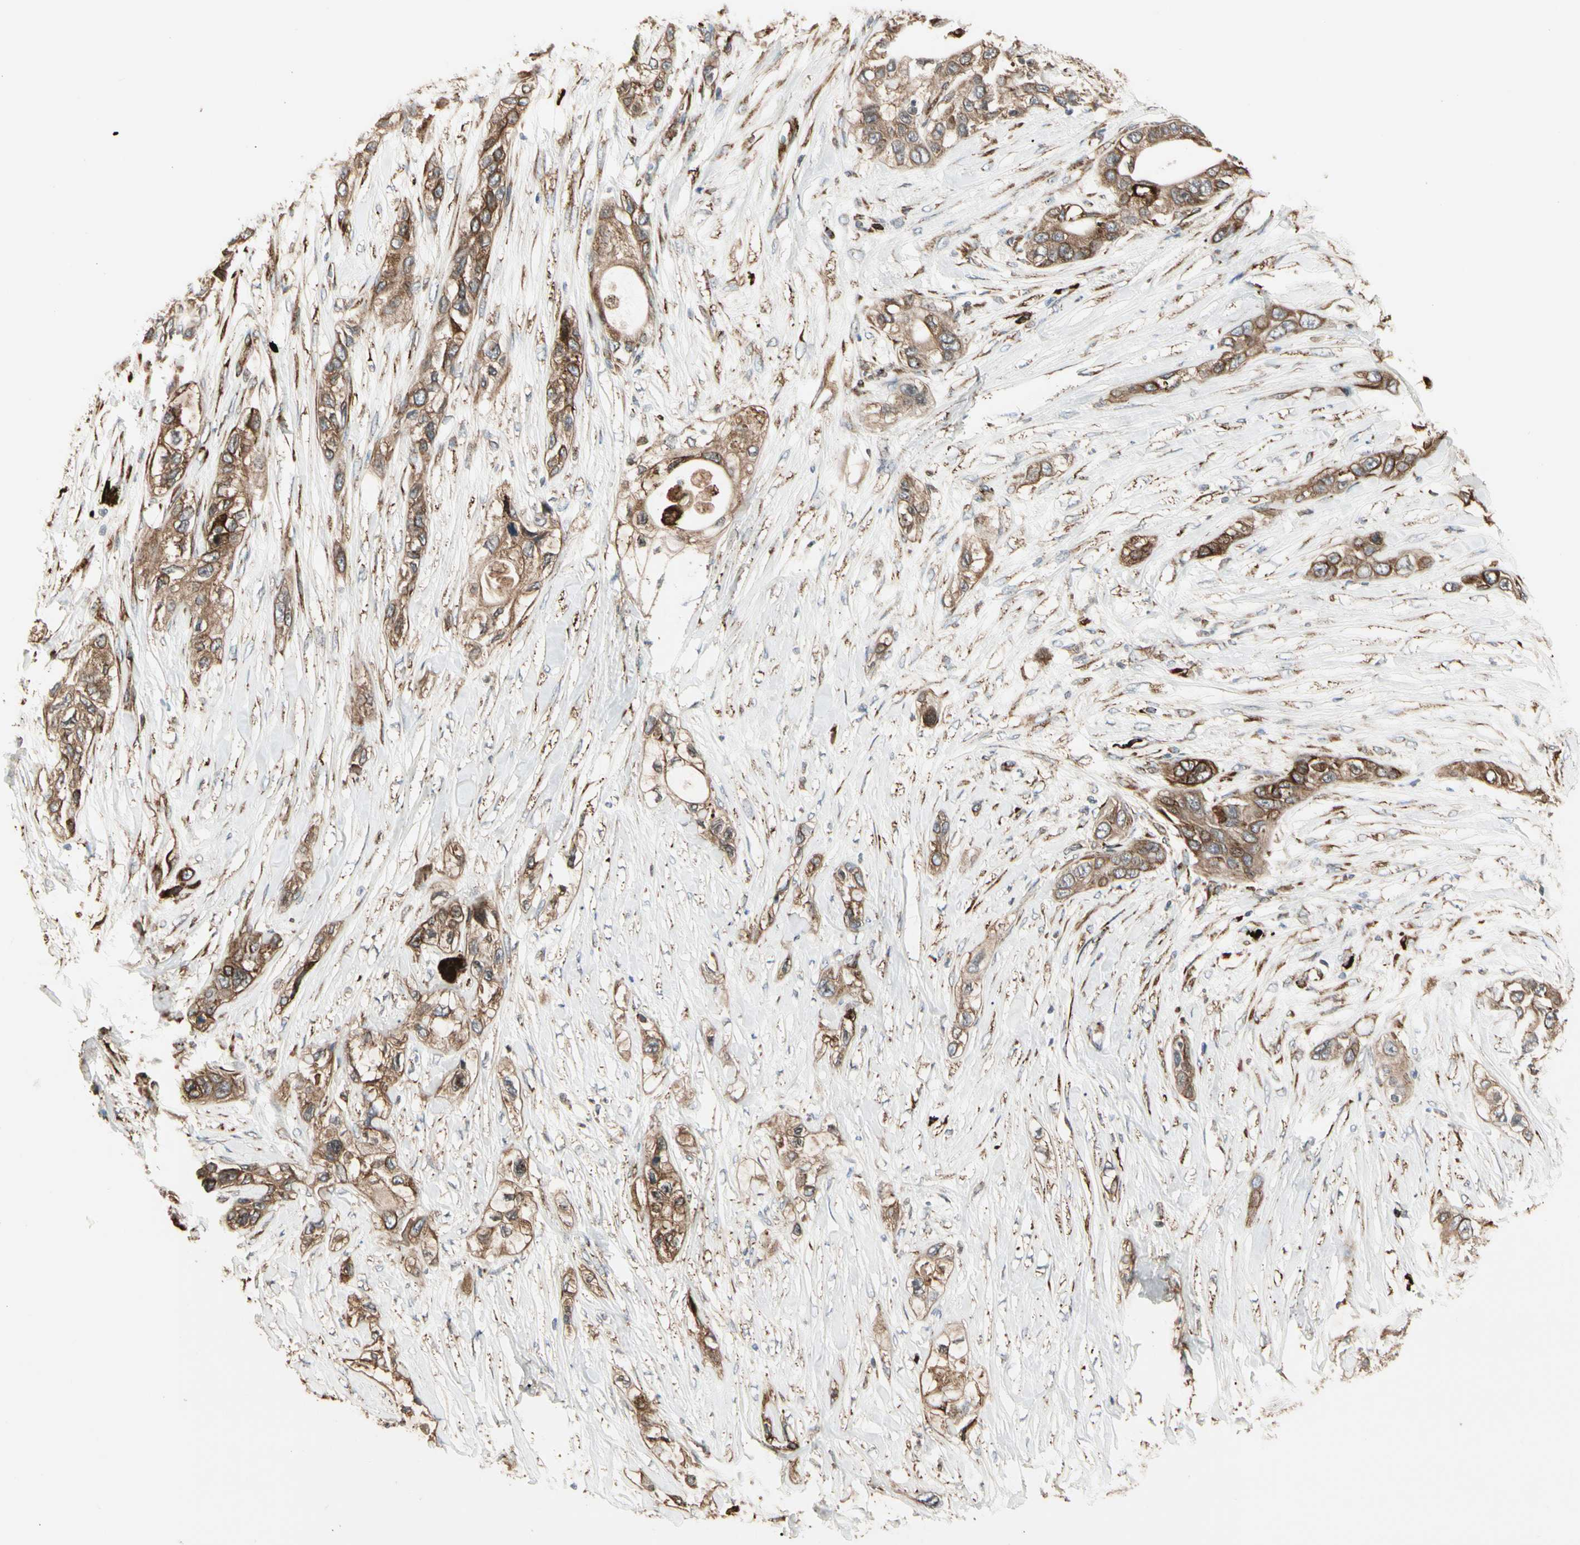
{"staining": {"intensity": "strong", "quantity": ">75%", "location": "cytoplasmic/membranous"}, "tissue": "pancreatic cancer", "cell_type": "Tumor cells", "image_type": "cancer", "snomed": [{"axis": "morphology", "description": "Adenocarcinoma, NOS"}, {"axis": "topography", "description": "Pancreas"}], "caption": "This is an image of immunohistochemistry staining of pancreatic adenocarcinoma, which shows strong positivity in the cytoplasmic/membranous of tumor cells.", "gene": "HSP90B1", "patient": {"sex": "female", "age": 70}}